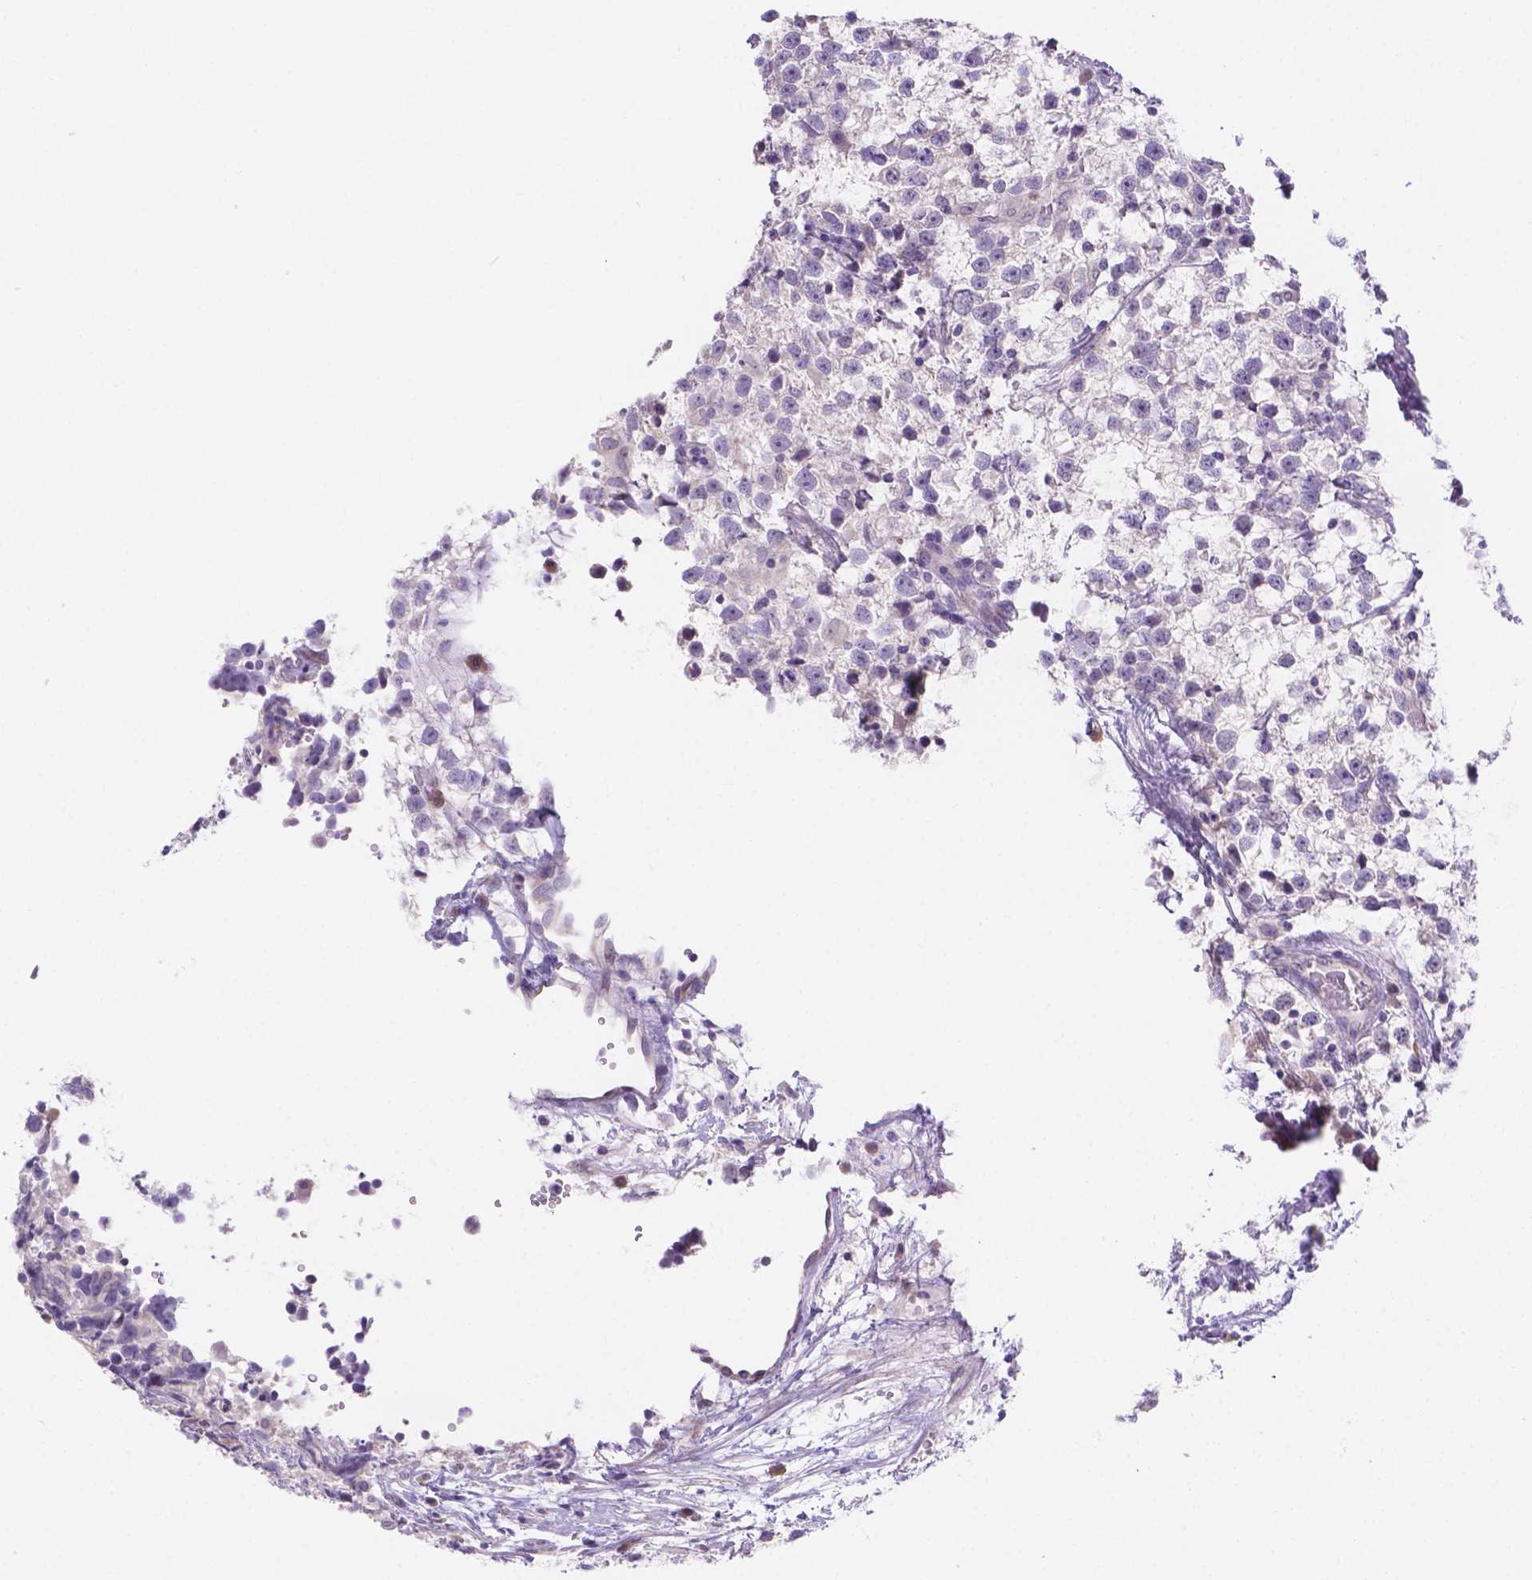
{"staining": {"intensity": "negative", "quantity": "none", "location": "none"}, "tissue": "testis cancer", "cell_type": "Tumor cells", "image_type": "cancer", "snomed": [{"axis": "morphology", "description": "Seminoma, NOS"}, {"axis": "topography", "description": "Testis"}], "caption": "Tumor cells are negative for protein expression in human testis cancer (seminoma).", "gene": "CD96", "patient": {"sex": "male", "age": 31}}